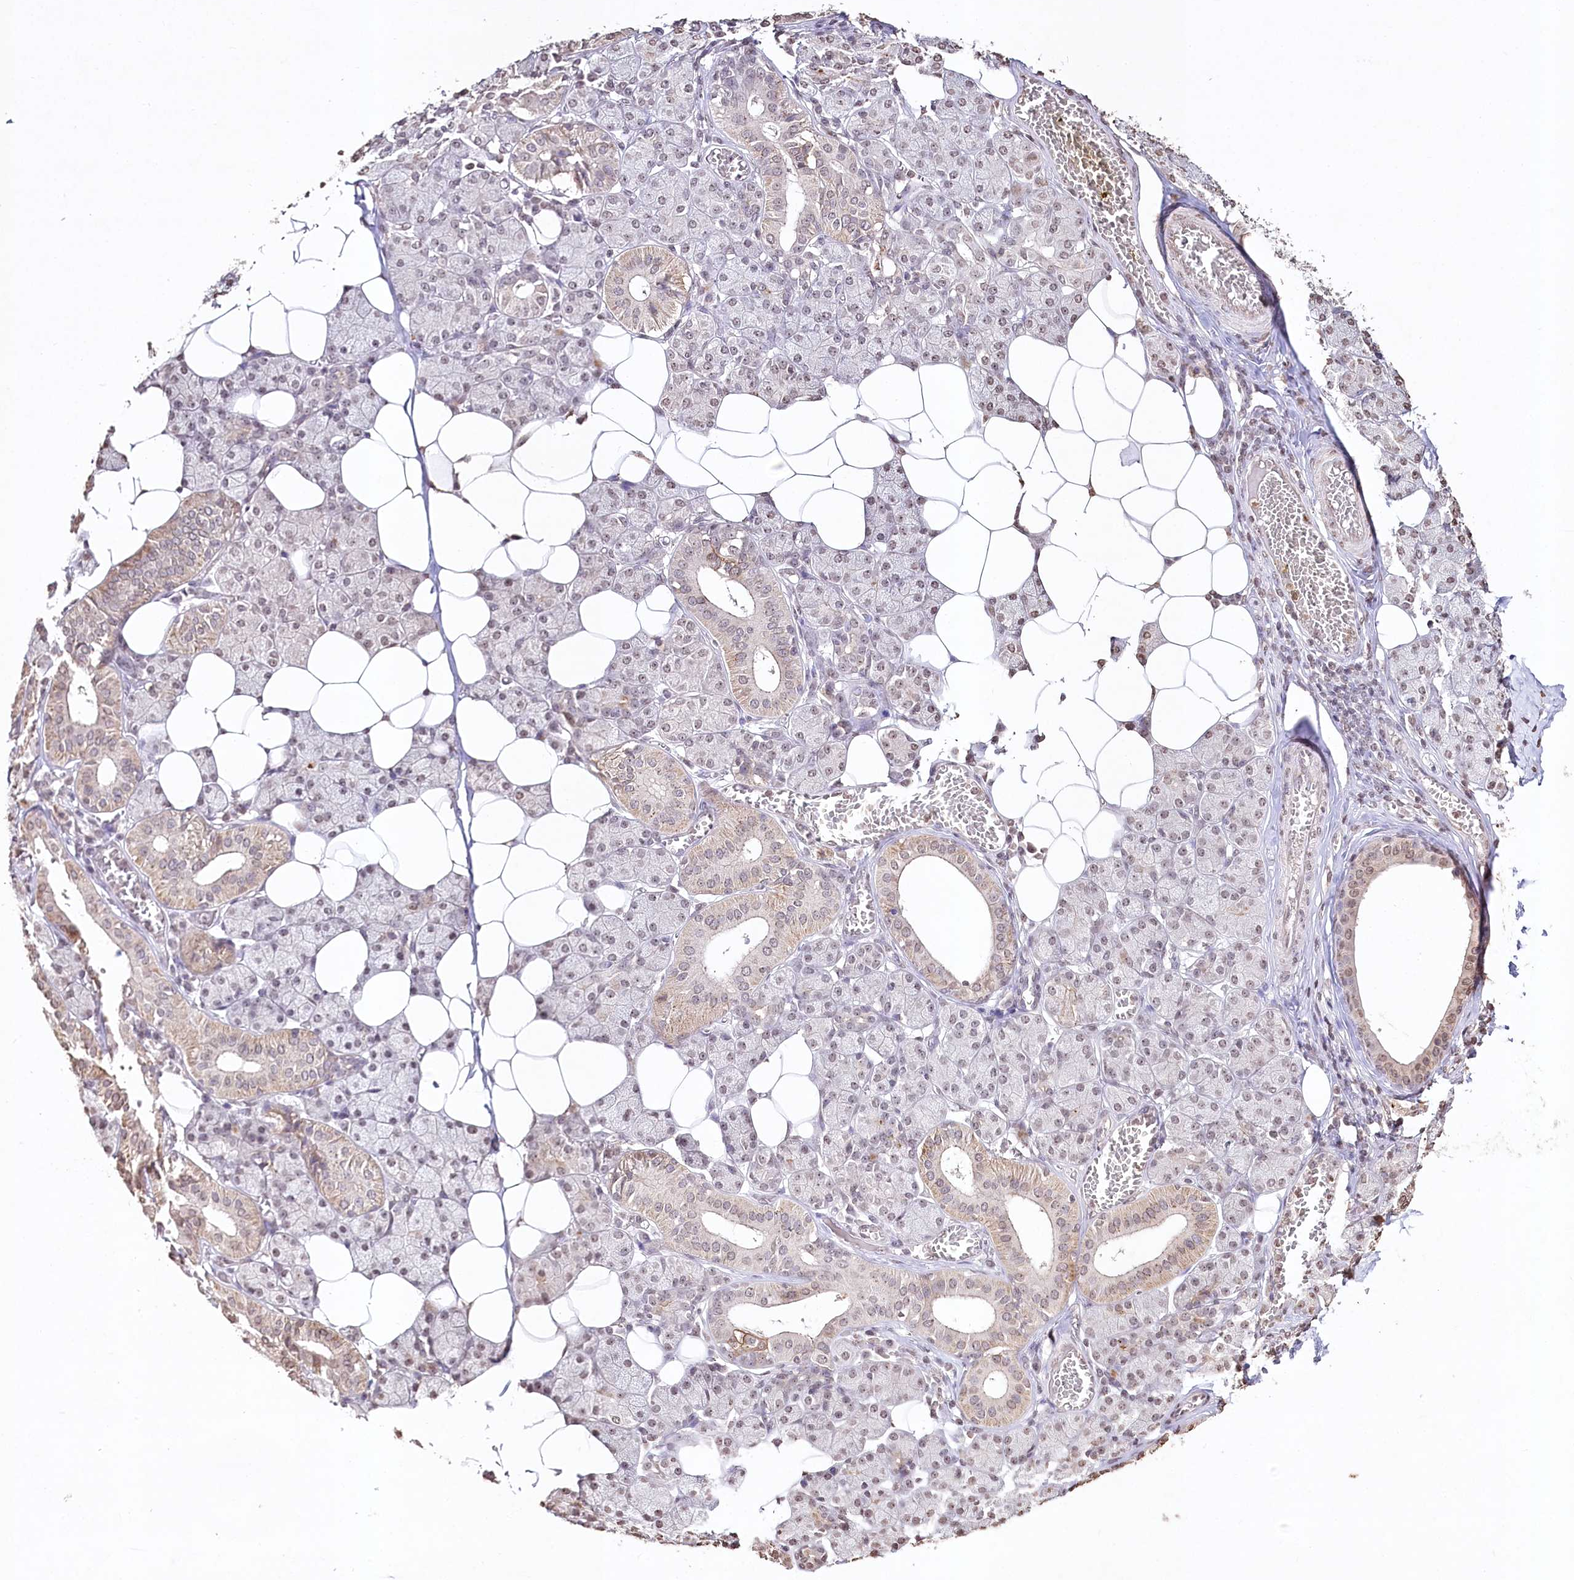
{"staining": {"intensity": "weak", "quantity": "<25%", "location": "cytoplasmic/membranous"}, "tissue": "salivary gland", "cell_type": "Glandular cells", "image_type": "normal", "snomed": [{"axis": "morphology", "description": "Normal tissue, NOS"}, {"axis": "topography", "description": "Salivary gland"}], "caption": "Salivary gland was stained to show a protein in brown. There is no significant positivity in glandular cells.", "gene": "DMXL1", "patient": {"sex": "female", "age": 33}}